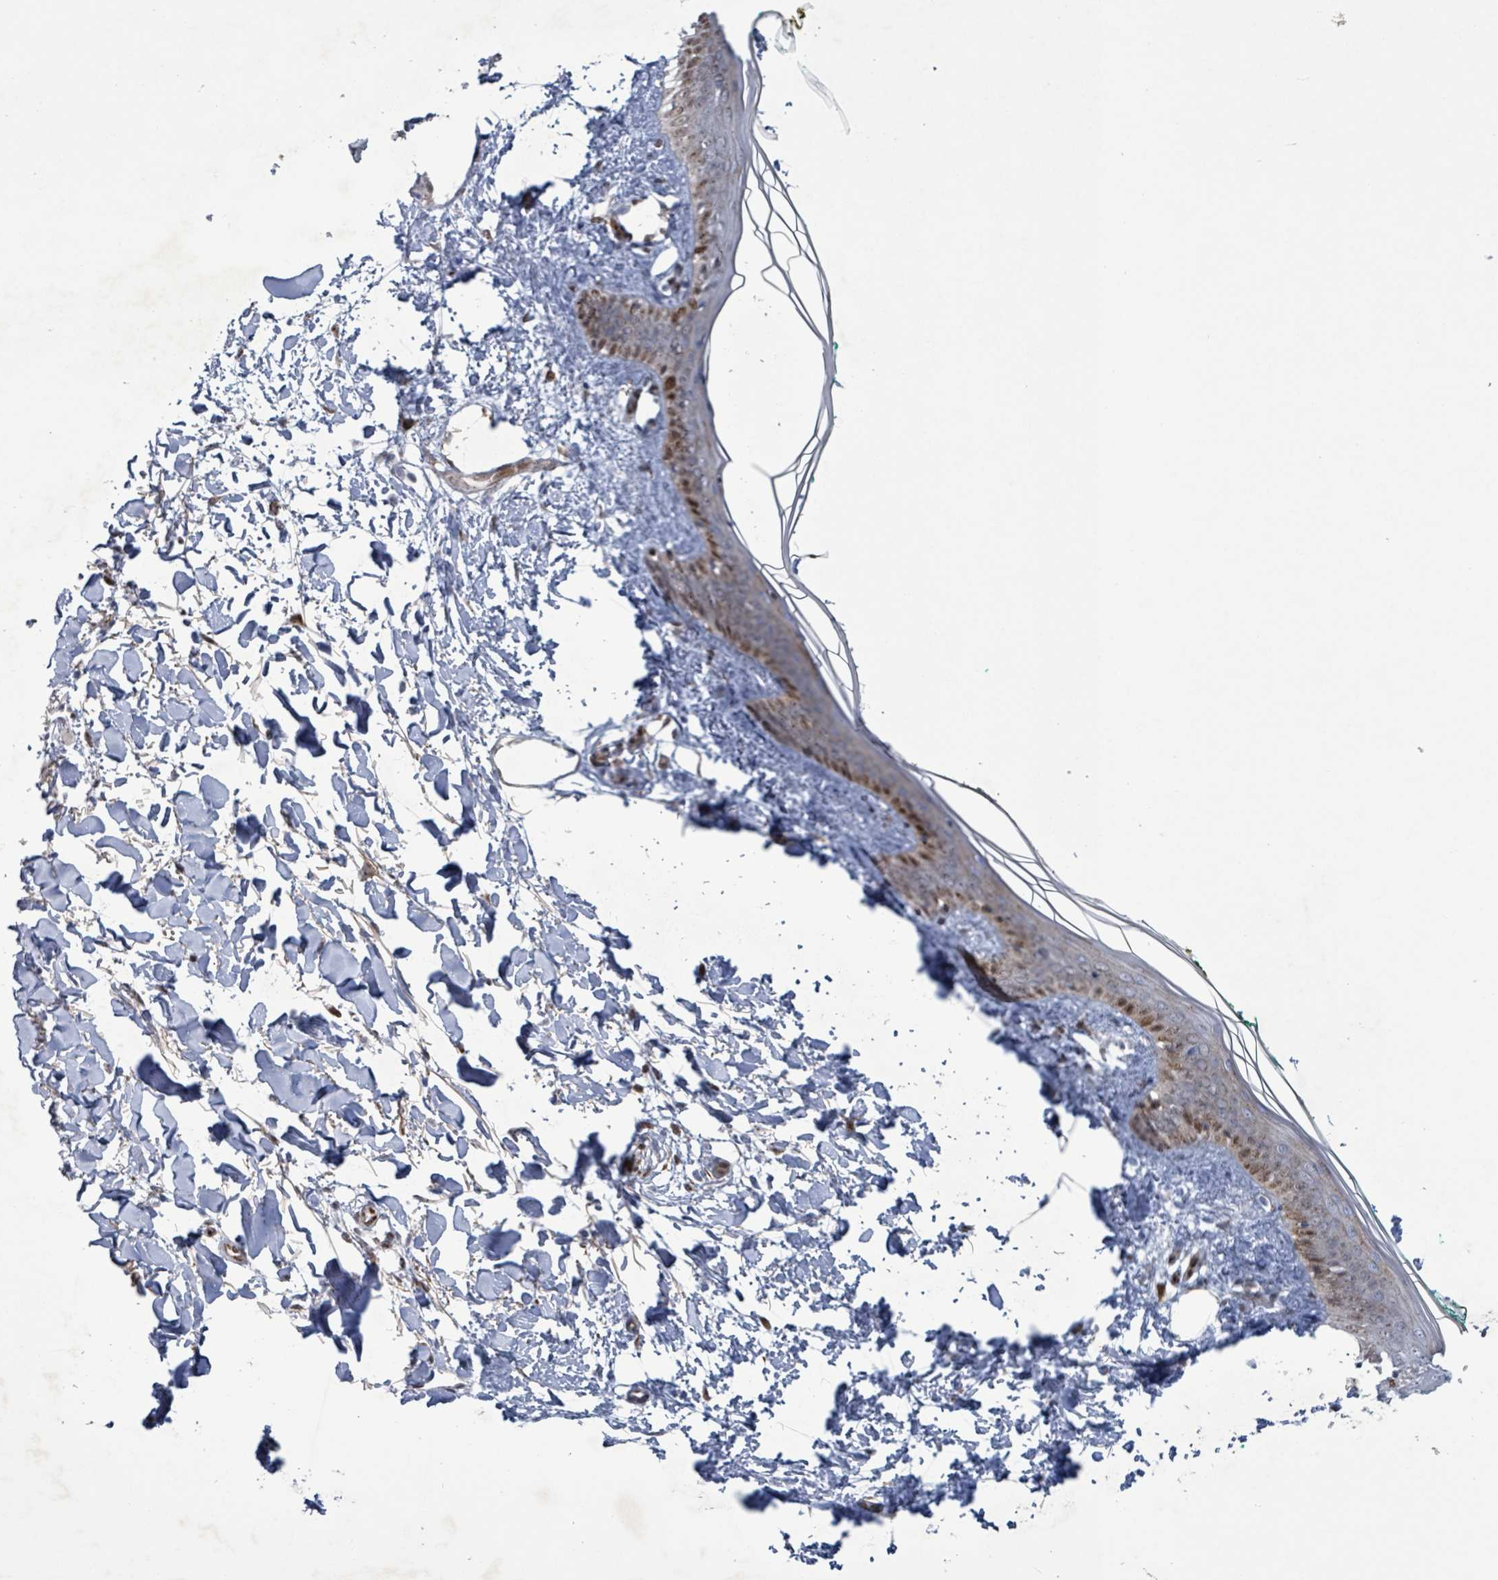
{"staining": {"intensity": "negative", "quantity": "none", "location": "none"}, "tissue": "skin", "cell_type": "Fibroblasts", "image_type": "normal", "snomed": [{"axis": "morphology", "description": "Normal tissue, NOS"}, {"axis": "topography", "description": "Skin"}], "caption": "There is no significant positivity in fibroblasts of skin. Nuclei are stained in blue.", "gene": "TUSC1", "patient": {"sex": "female", "age": 34}}